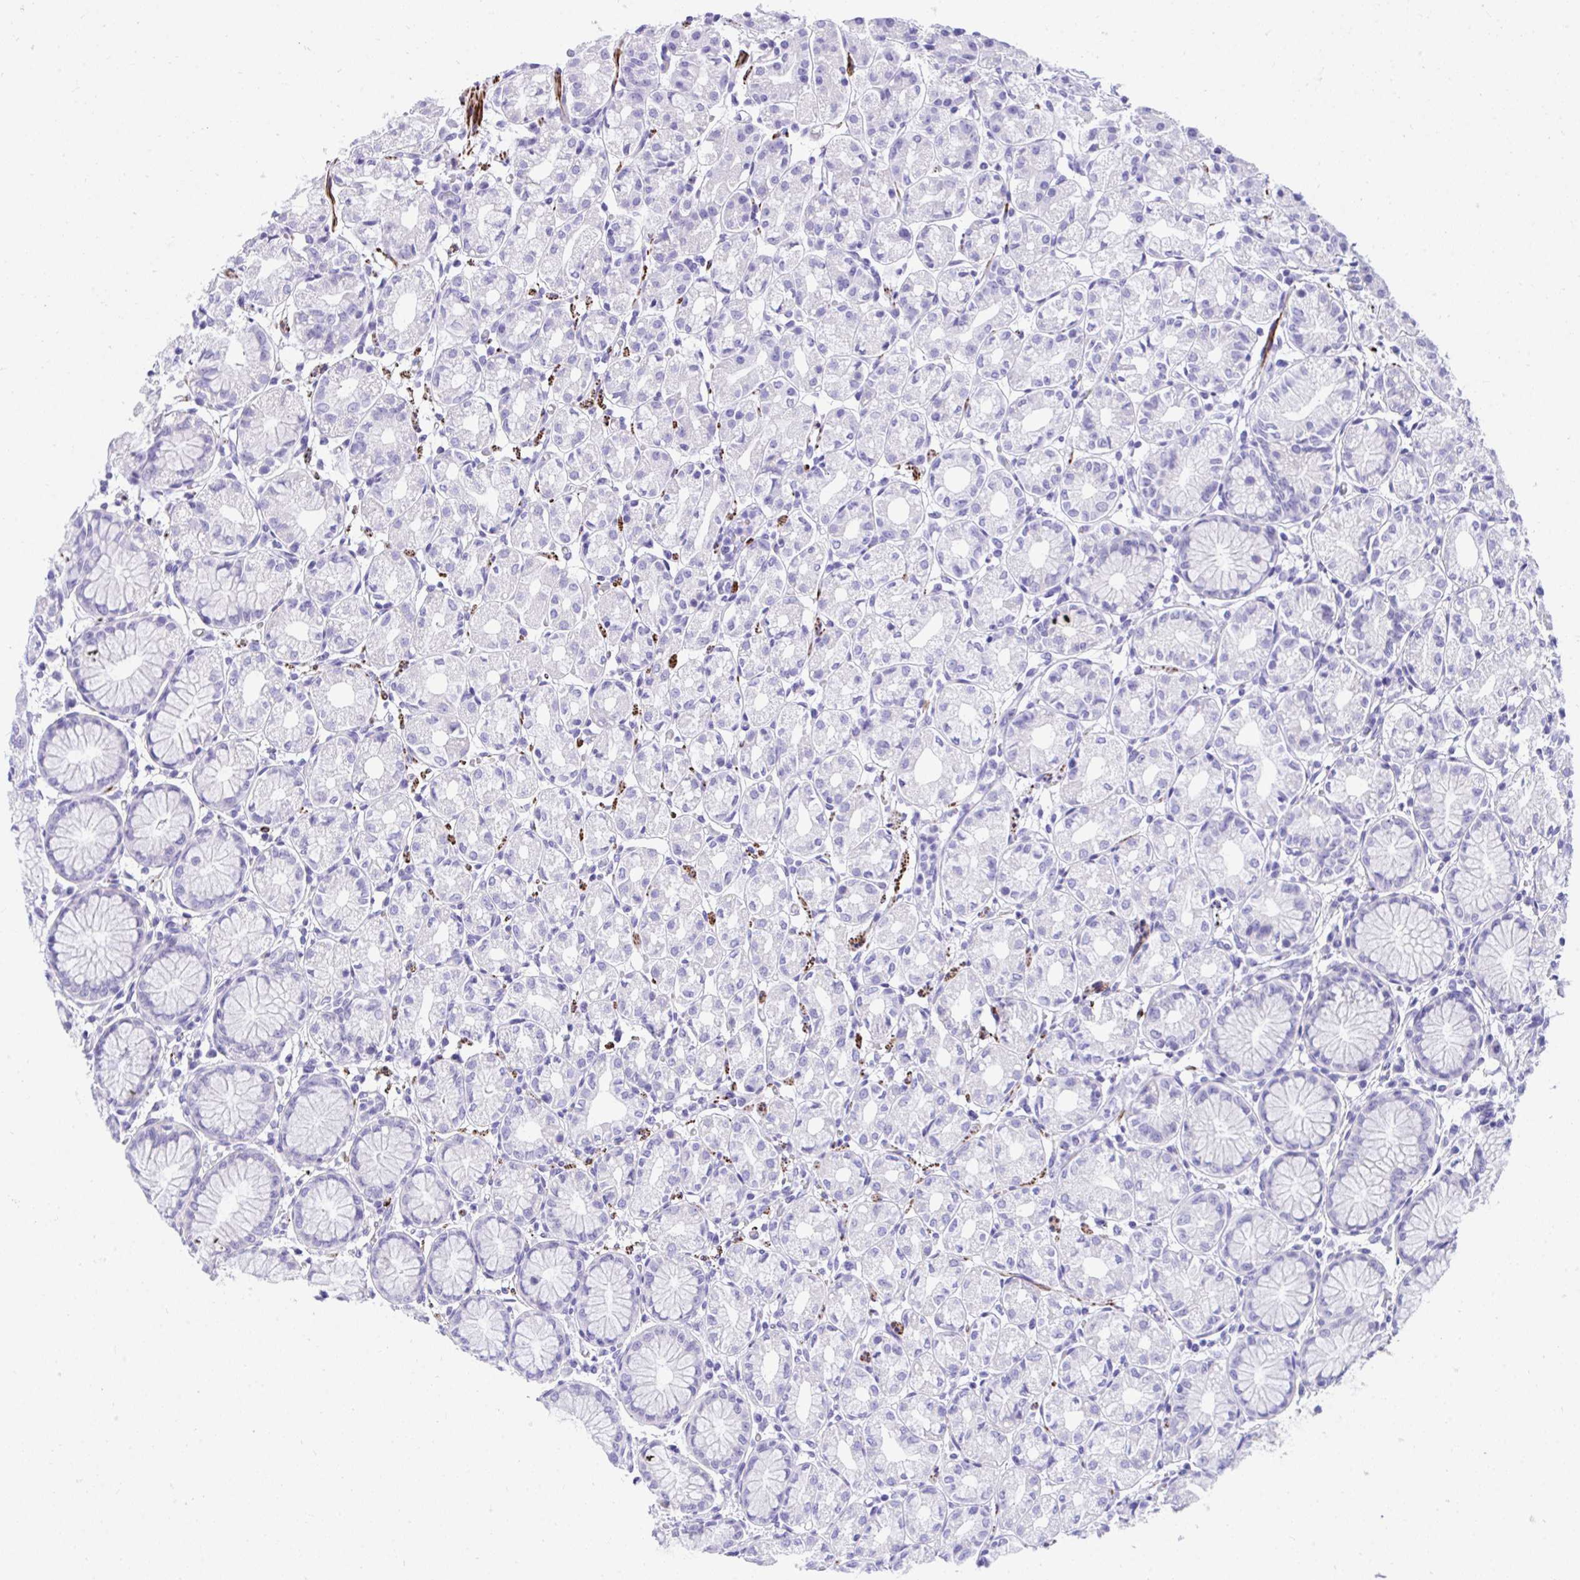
{"staining": {"intensity": "negative", "quantity": "none", "location": "none"}, "tissue": "stomach", "cell_type": "Glandular cells", "image_type": "normal", "snomed": [{"axis": "morphology", "description": "Normal tissue, NOS"}, {"axis": "topography", "description": "Stomach"}], "caption": "Protein analysis of normal stomach reveals no significant staining in glandular cells. (Immunohistochemistry (ihc), brightfield microscopy, high magnification).", "gene": "KCNN4", "patient": {"sex": "female", "age": 57}}